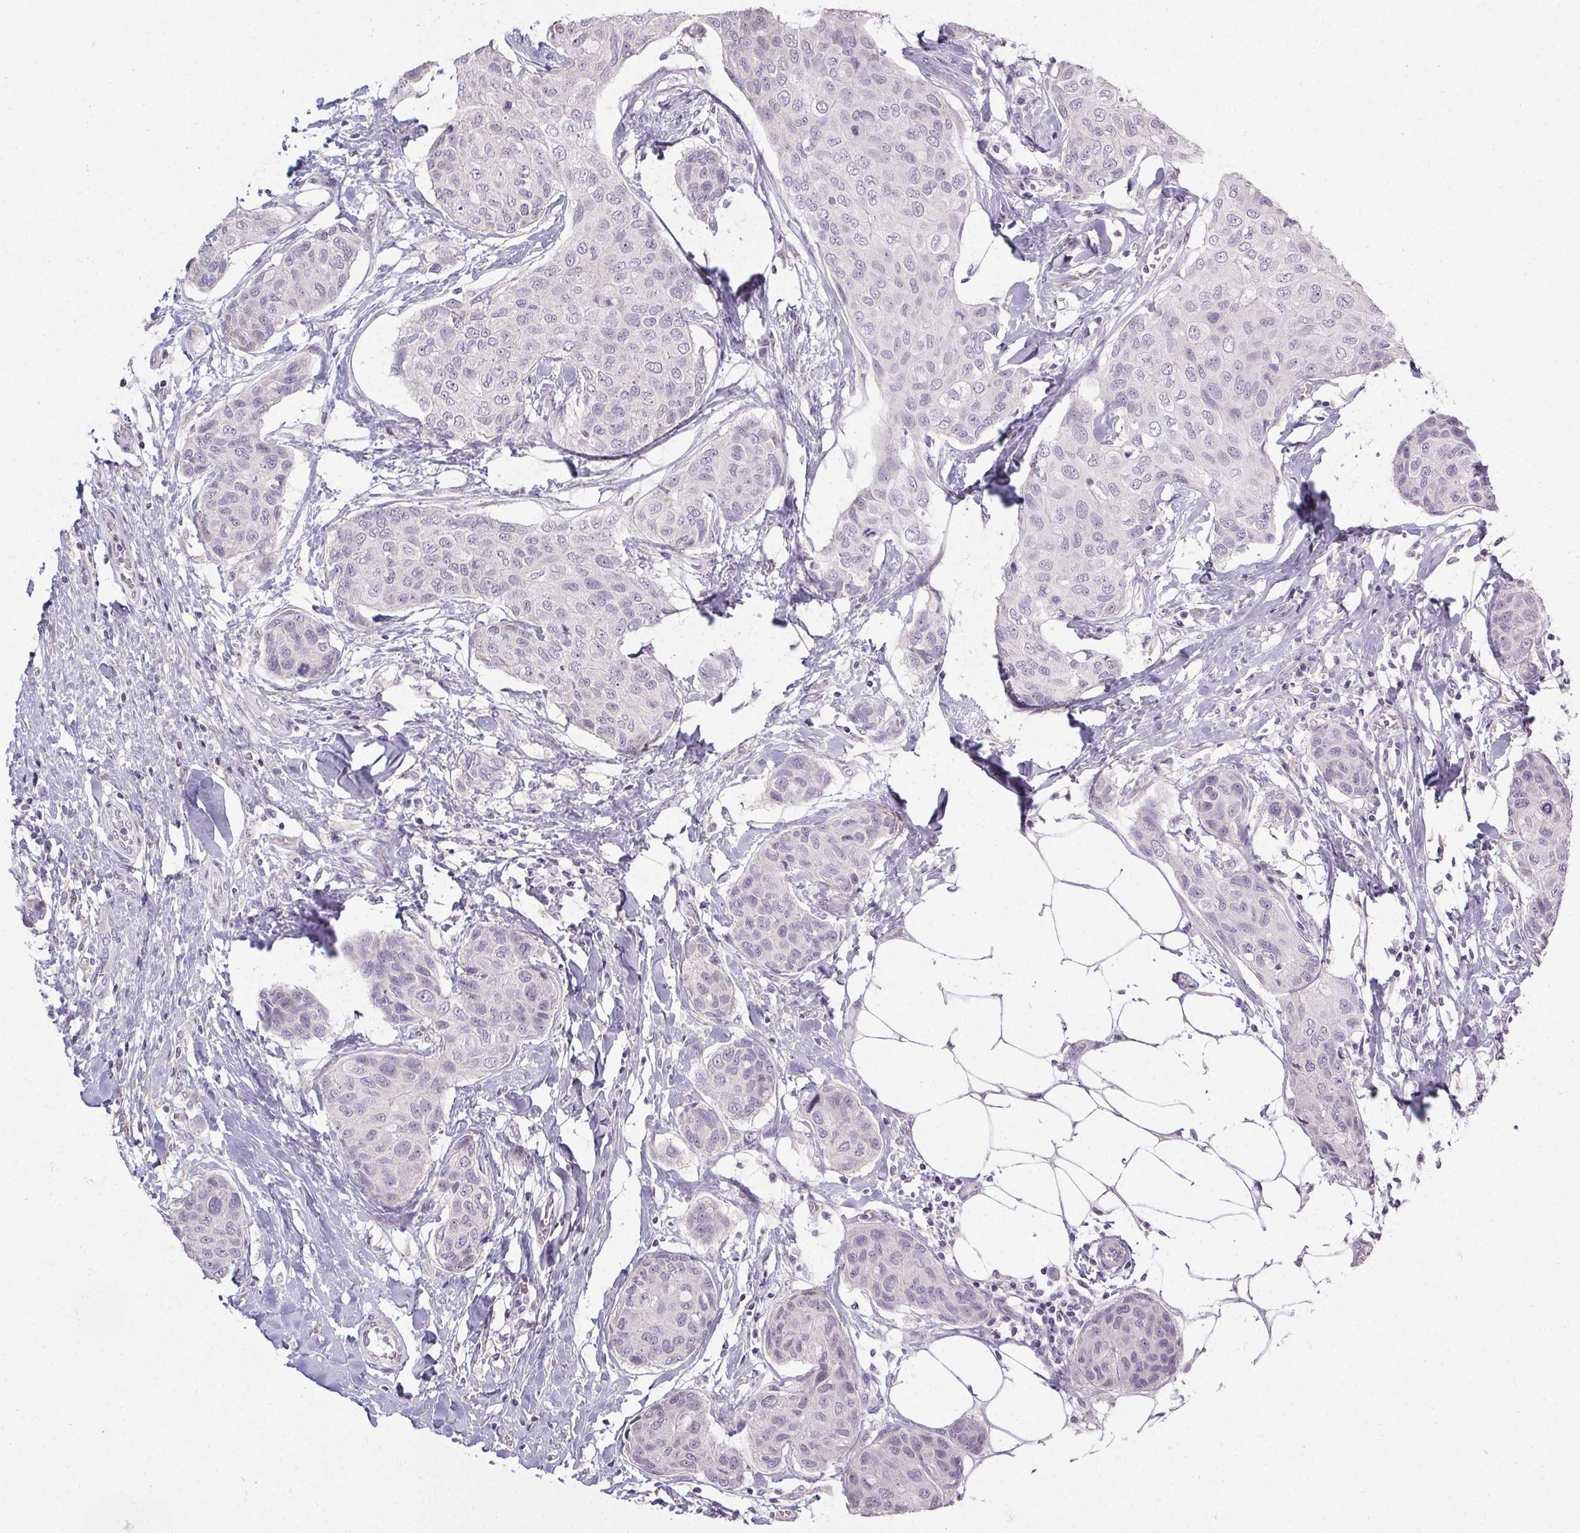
{"staining": {"intensity": "negative", "quantity": "none", "location": "none"}, "tissue": "breast cancer", "cell_type": "Tumor cells", "image_type": "cancer", "snomed": [{"axis": "morphology", "description": "Duct carcinoma"}, {"axis": "topography", "description": "Breast"}], "caption": "An immunohistochemistry image of invasive ductal carcinoma (breast) is shown. There is no staining in tumor cells of invasive ductal carcinoma (breast). (Stains: DAB IHC with hematoxylin counter stain, Microscopy: brightfield microscopy at high magnification).", "gene": "PMEL", "patient": {"sex": "female", "age": 80}}